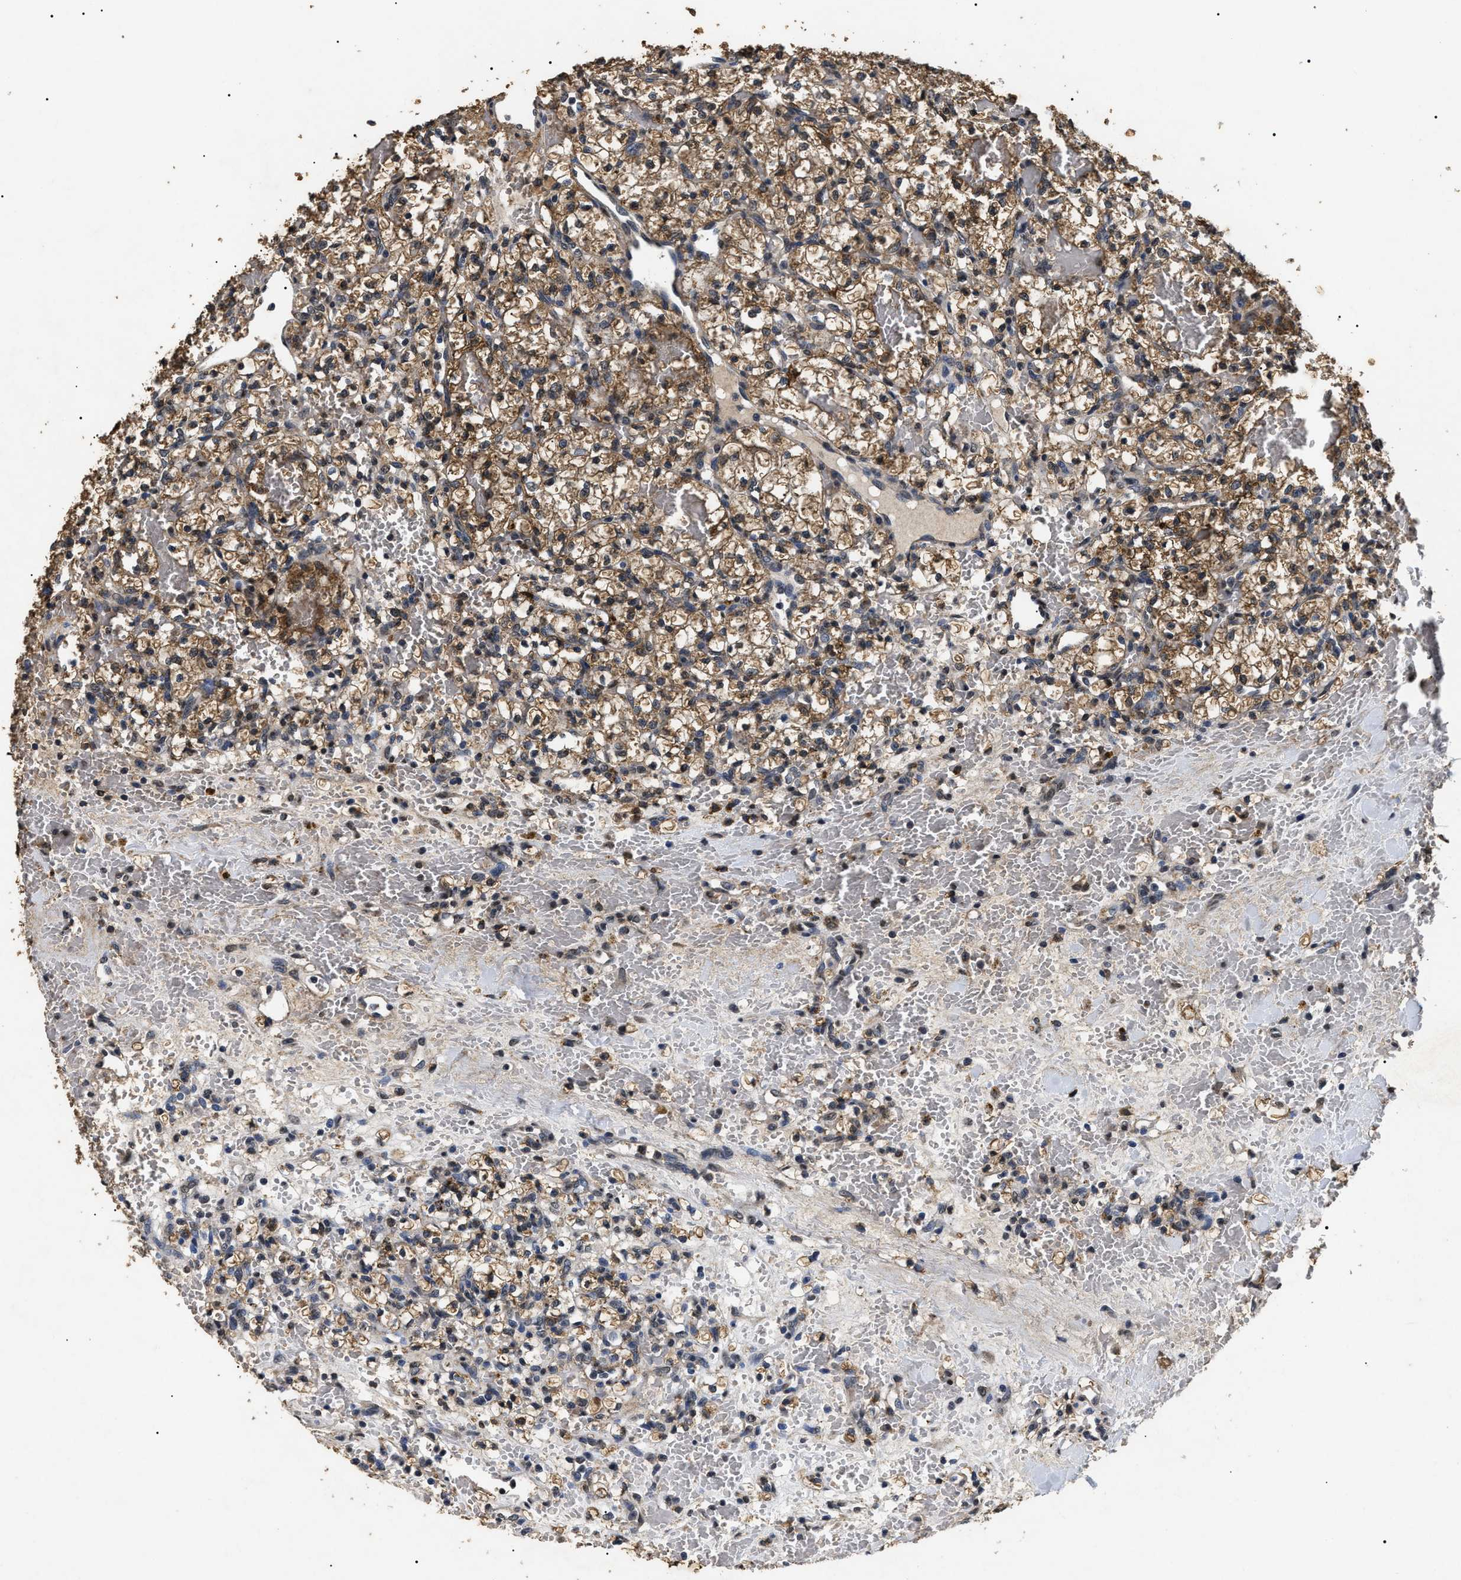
{"staining": {"intensity": "moderate", "quantity": ">75%", "location": "cytoplasmic/membranous"}, "tissue": "renal cancer", "cell_type": "Tumor cells", "image_type": "cancer", "snomed": [{"axis": "morphology", "description": "Adenocarcinoma, NOS"}, {"axis": "topography", "description": "Kidney"}], "caption": "The immunohistochemical stain highlights moderate cytoplasmic/membranous positivity in tumor cells of renal cancer (adenocarcinoma) tissue.", "gene": "ANP32E", "patient": {"sex": "female", "age": 60}}